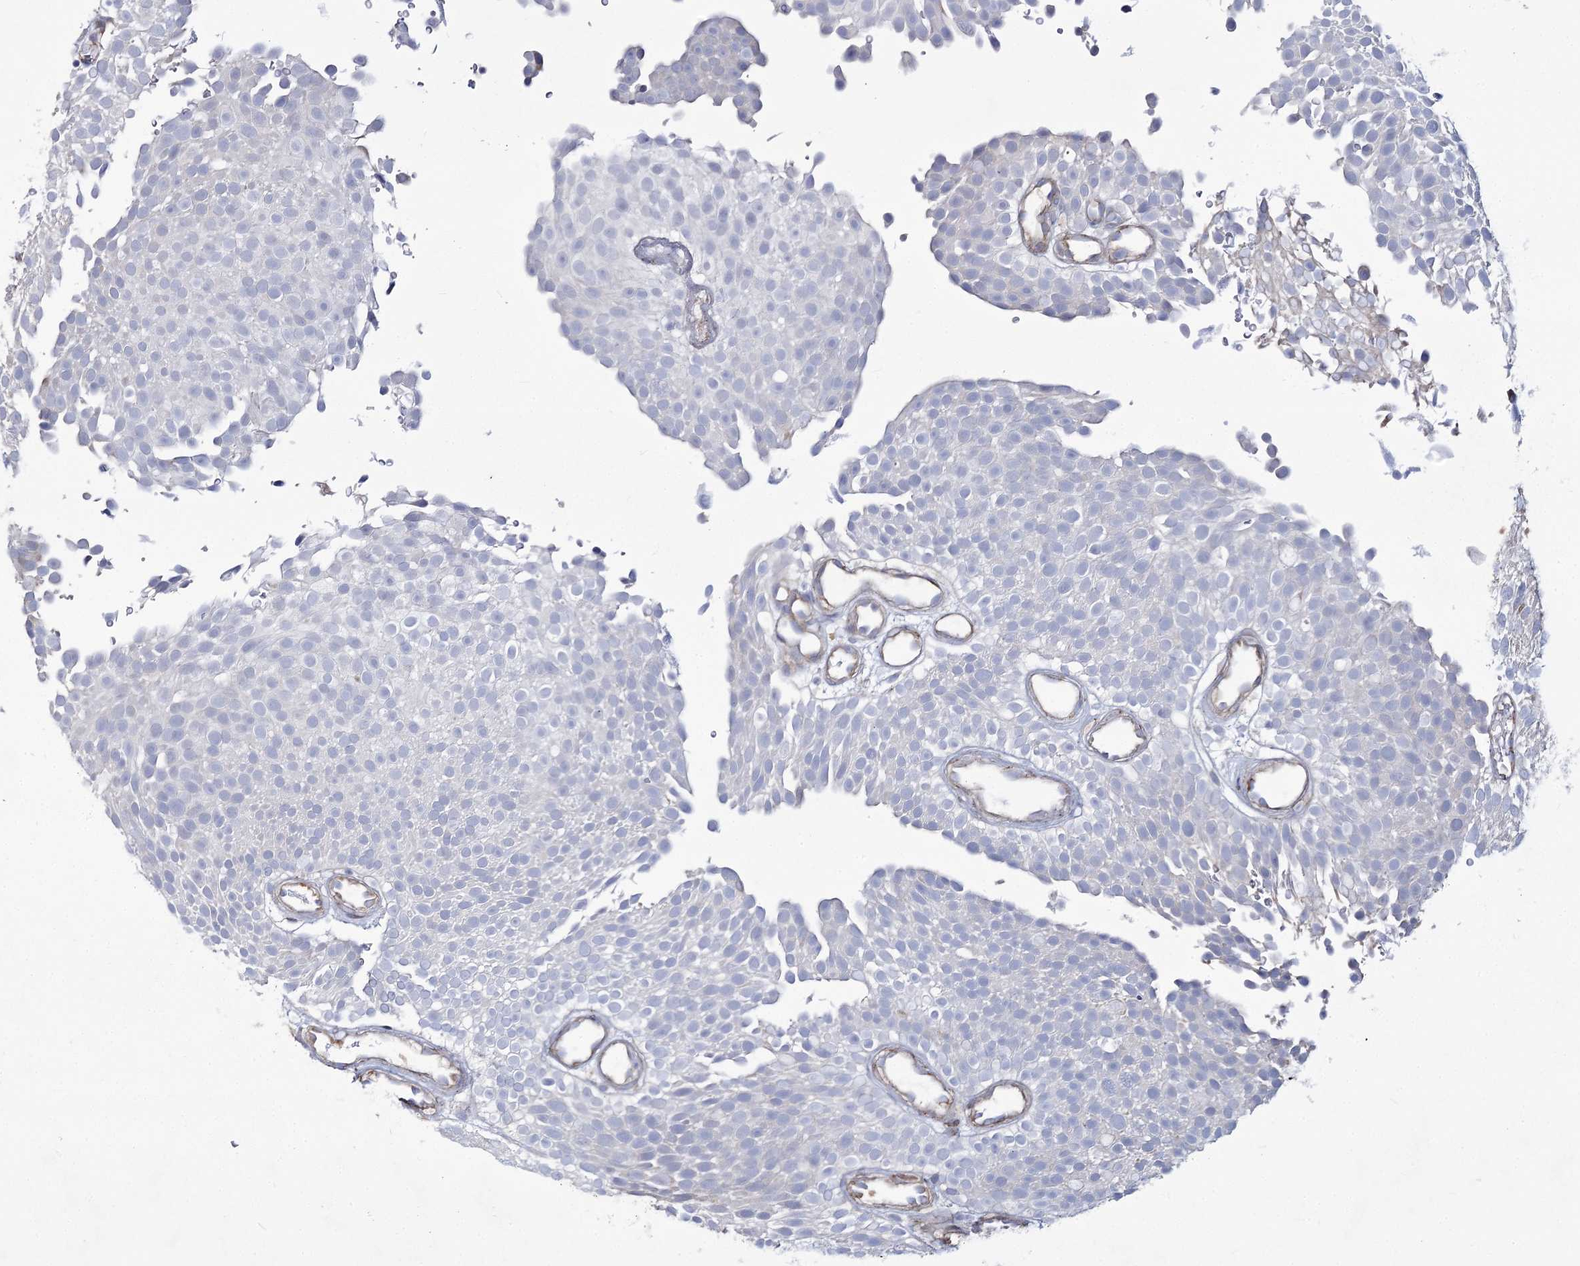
{"staining": {"intensity": "negative", "quantity": "none", "location": "none"}, "tissue": "urothelial cancer", "cell_type": "Tumor cells", "image_type": "cancer", "snomed": [{"axis": "morphology", "description": "Urothelial carcinoma, Low grade"}, {"axis": "topography", "description": "Urinary bladder"}], "caption": "There is no significant staining in tumor cells of urothelial carcinoma (low-grade). The staining is performed using DAB brown chromogen with nuclei counter-stained in using hematoxylin.", "gene": "ME3", "patient": {"sex": "male", "age": 78}}